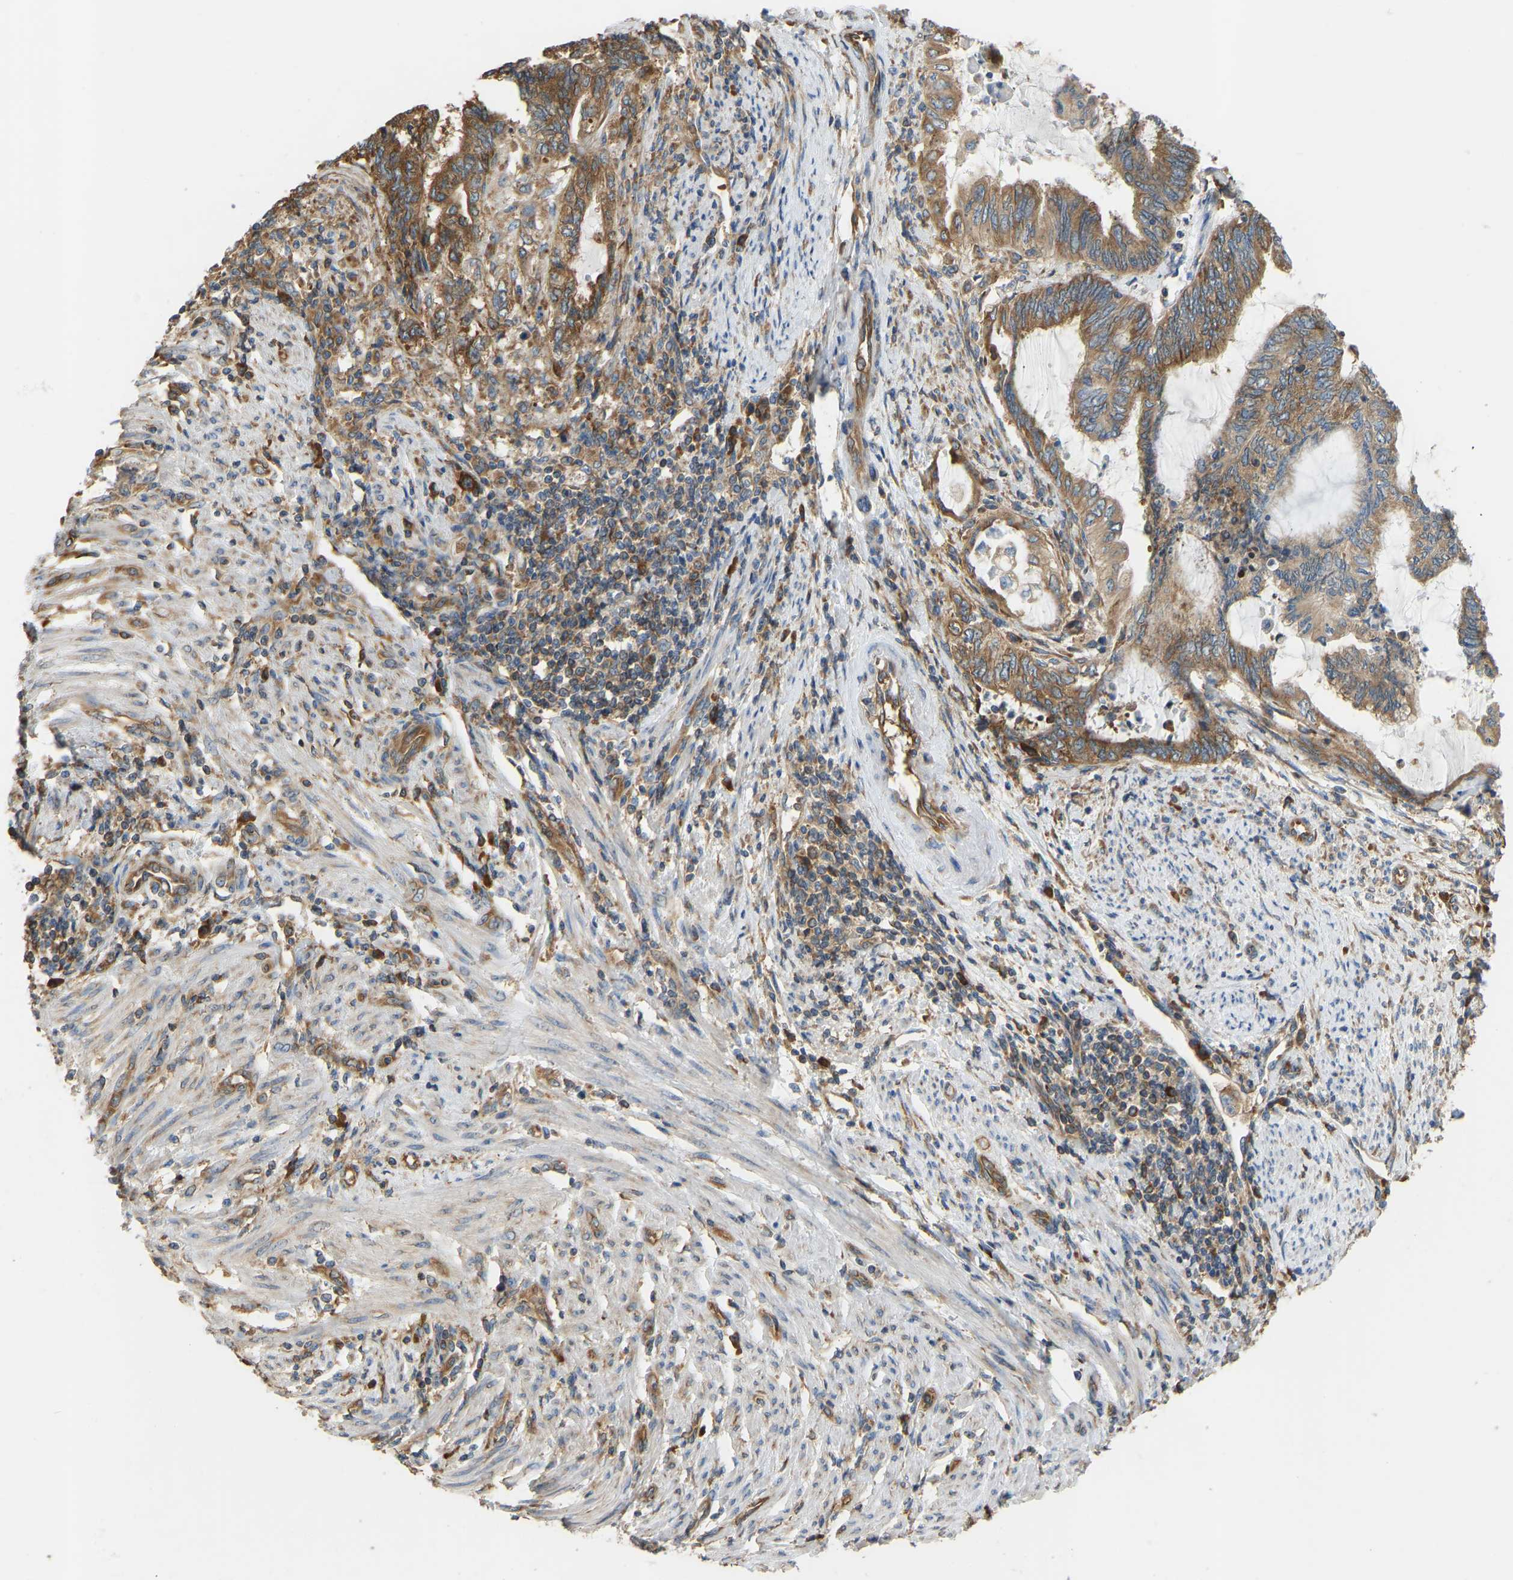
{"staining": {"intensity": "moderate", "quantity": ">75%", "location": "cytoplasmic/membranous"}, "tissue": "endometrial cancer", "cell_type": "Tumor cells", "image_type": "cancer", "snomed": [{"axis": "morphology", "description": "Adenocarcinoma, NOS"}, {"axis": "topography", "description": "Uterus"}, {"axis": "topography", "description": "Endometrium"}], "caption": "Immunohistochemical staining of adenocarcinoma (endometrial) reveals medium levels of moderate cytoplasmic/membranous staining in approximately >75% of tumor cells. Using DAB (brown) and hematoxylin (blue) stains, captured at high magnification using brightfield microscopy.", "gene": "RPS6KB2", "patient": {"sex": "female", "age": 70}}